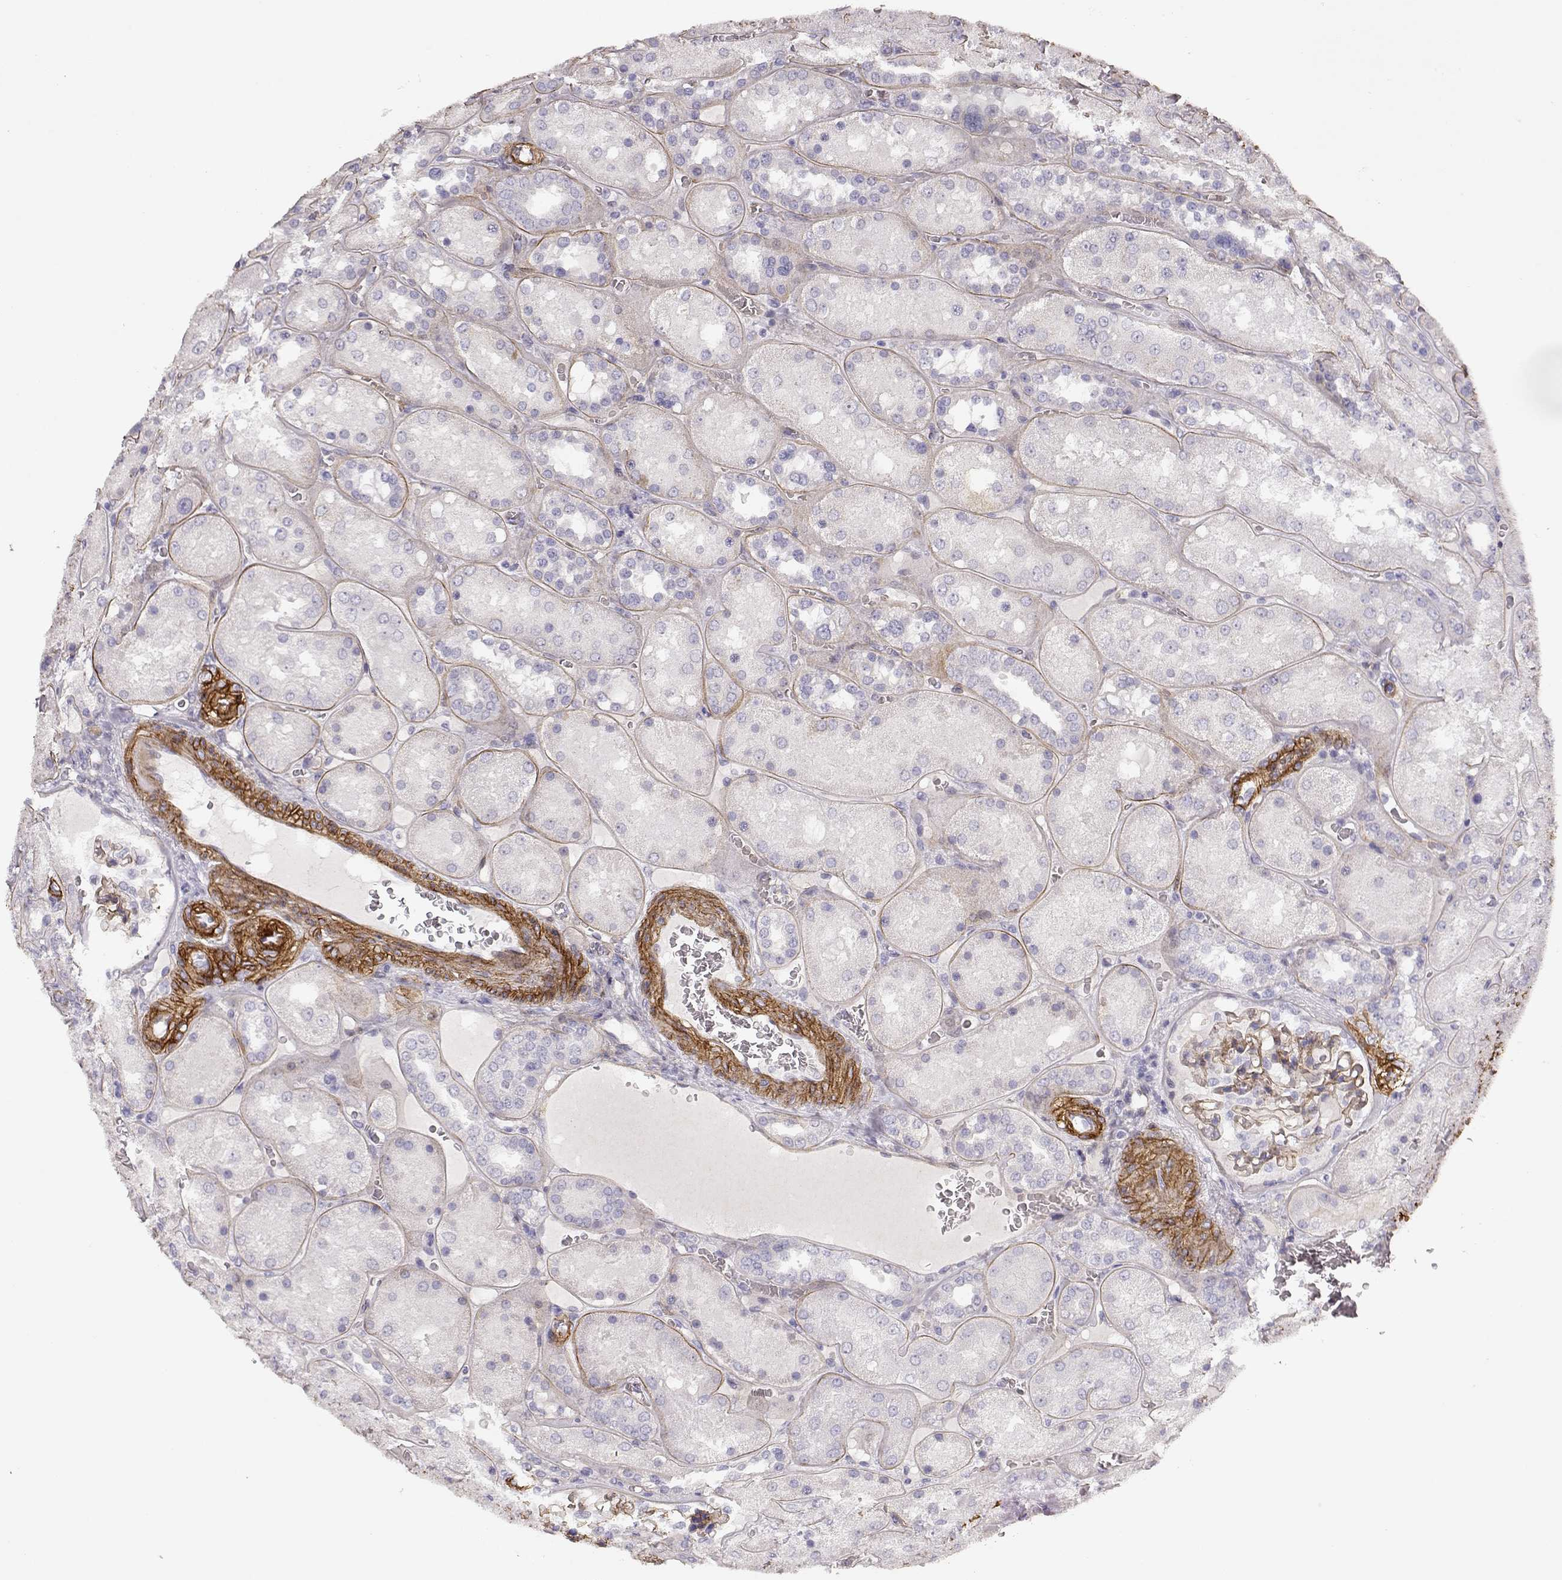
{"staining": {"intensity": "negative", "quantity": "none", "location": "none"}, "tissue": "kidney", "cell_type": "Cells in glomeruli", "image_type": "normal", "snomed": [{"axis": "morphology", "description": "Normal tissue, NOS"}, {"axis": "topography", "description": "Kidney"}], "caption": "The photomicrograph exhibits no staining of cells in glomeruli in normal kidney.", "gene": "LAMC1", "patient": {"sex": "male", "age": 73}}